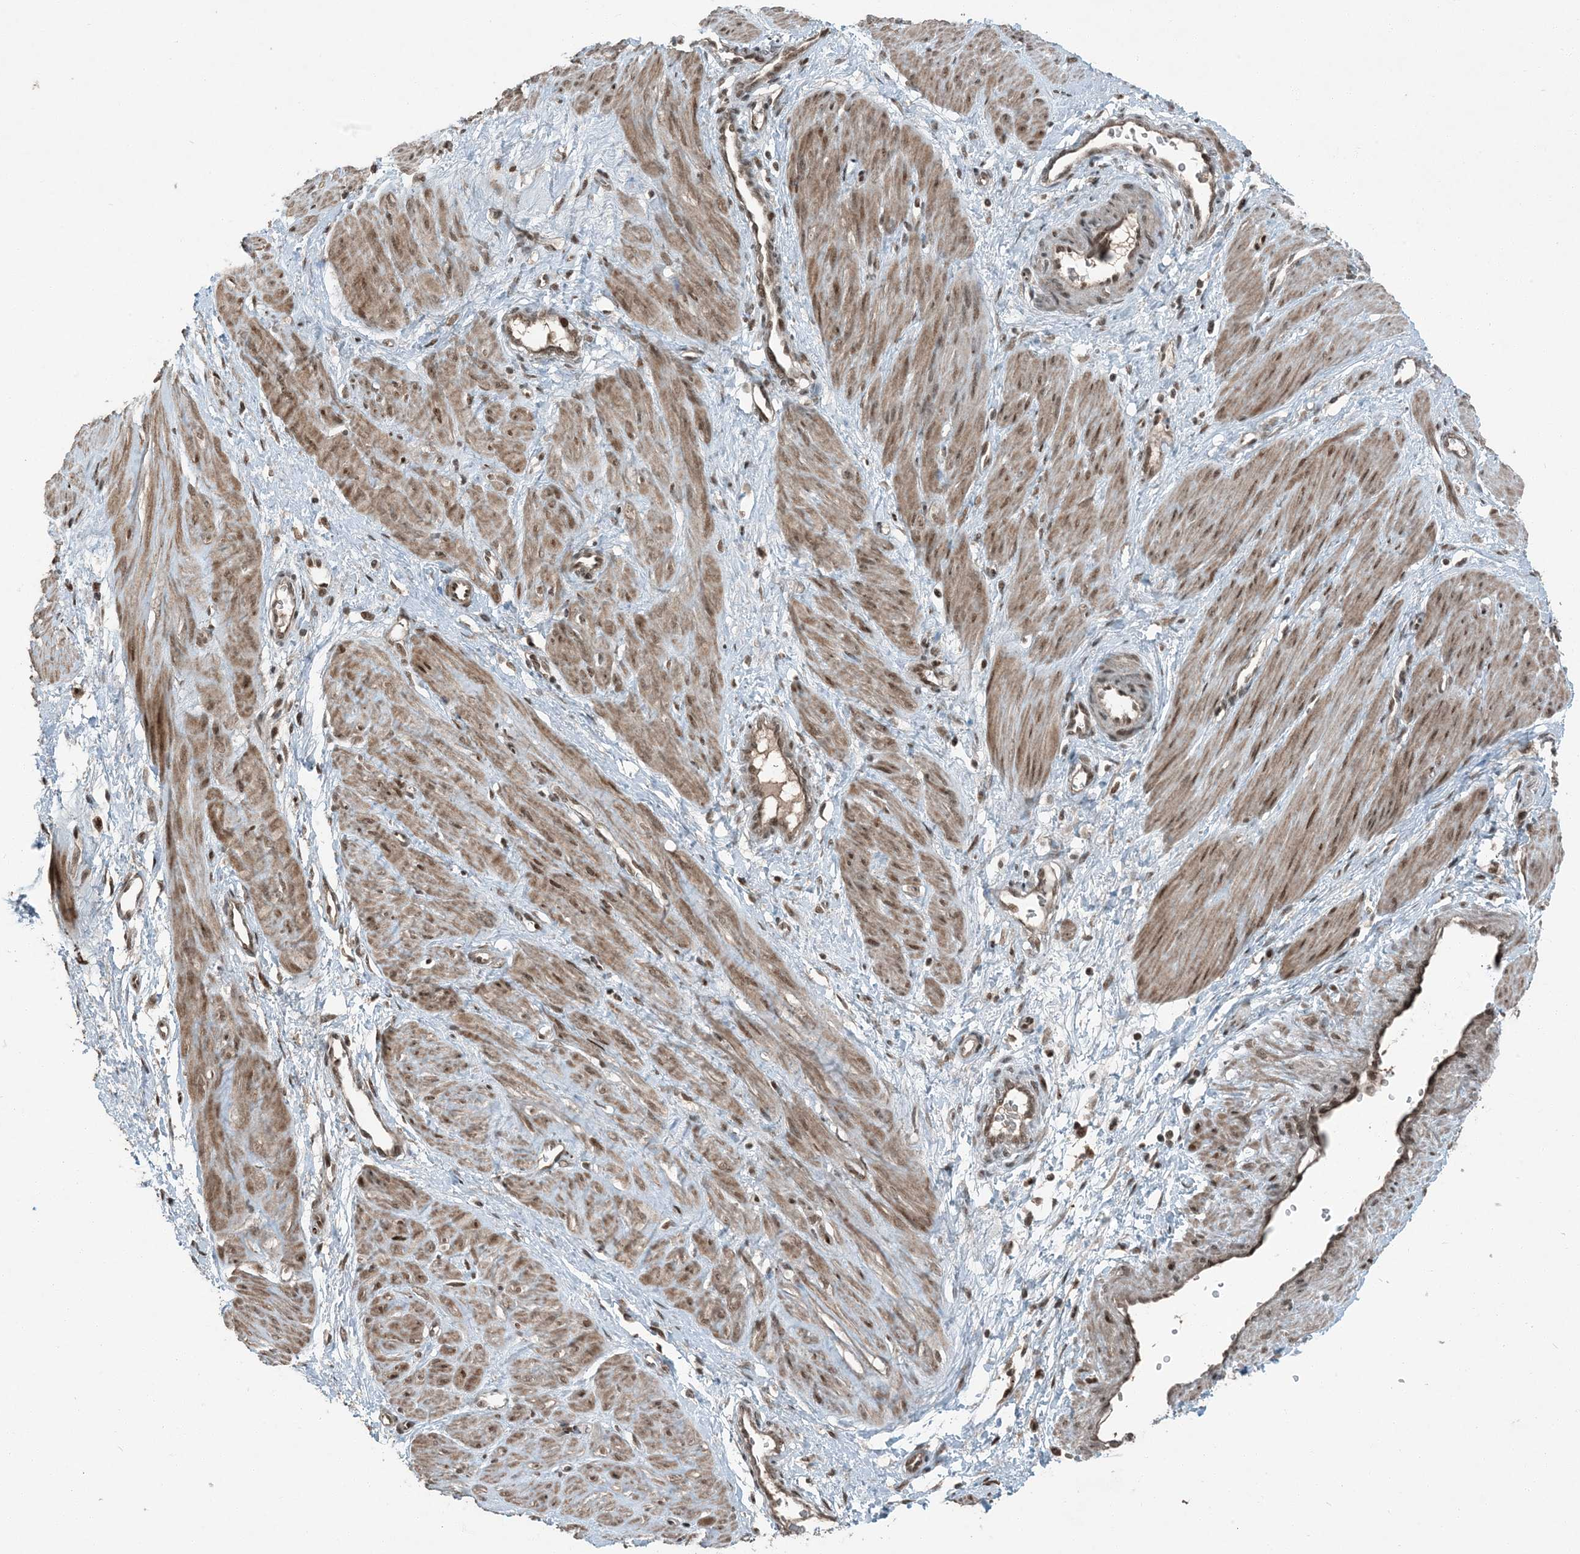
{"staining": {"intensity": "moderate", "quantity": ">75%", "location": "cytoplasmic/membranous,nuclear"}, "tissue": "smooth muscle", "cell_type": "Smooth muscle cells", "image_type": "normal", "snomed": [{"axis": "morphology", "description": "Normal tissue, NOS"}, {"axis": "topography", "description": "Endometrium"}], "caption": "The histopathology image reveals immunohistochemical staining of benign smooth muscle. There is moderate cytoplasmic/membranous,nuclear positivity is present in about >75% of smooth muscle cells.", "gene": "TRAPPC12", "patient": {"sex": "female", "age": 33}}